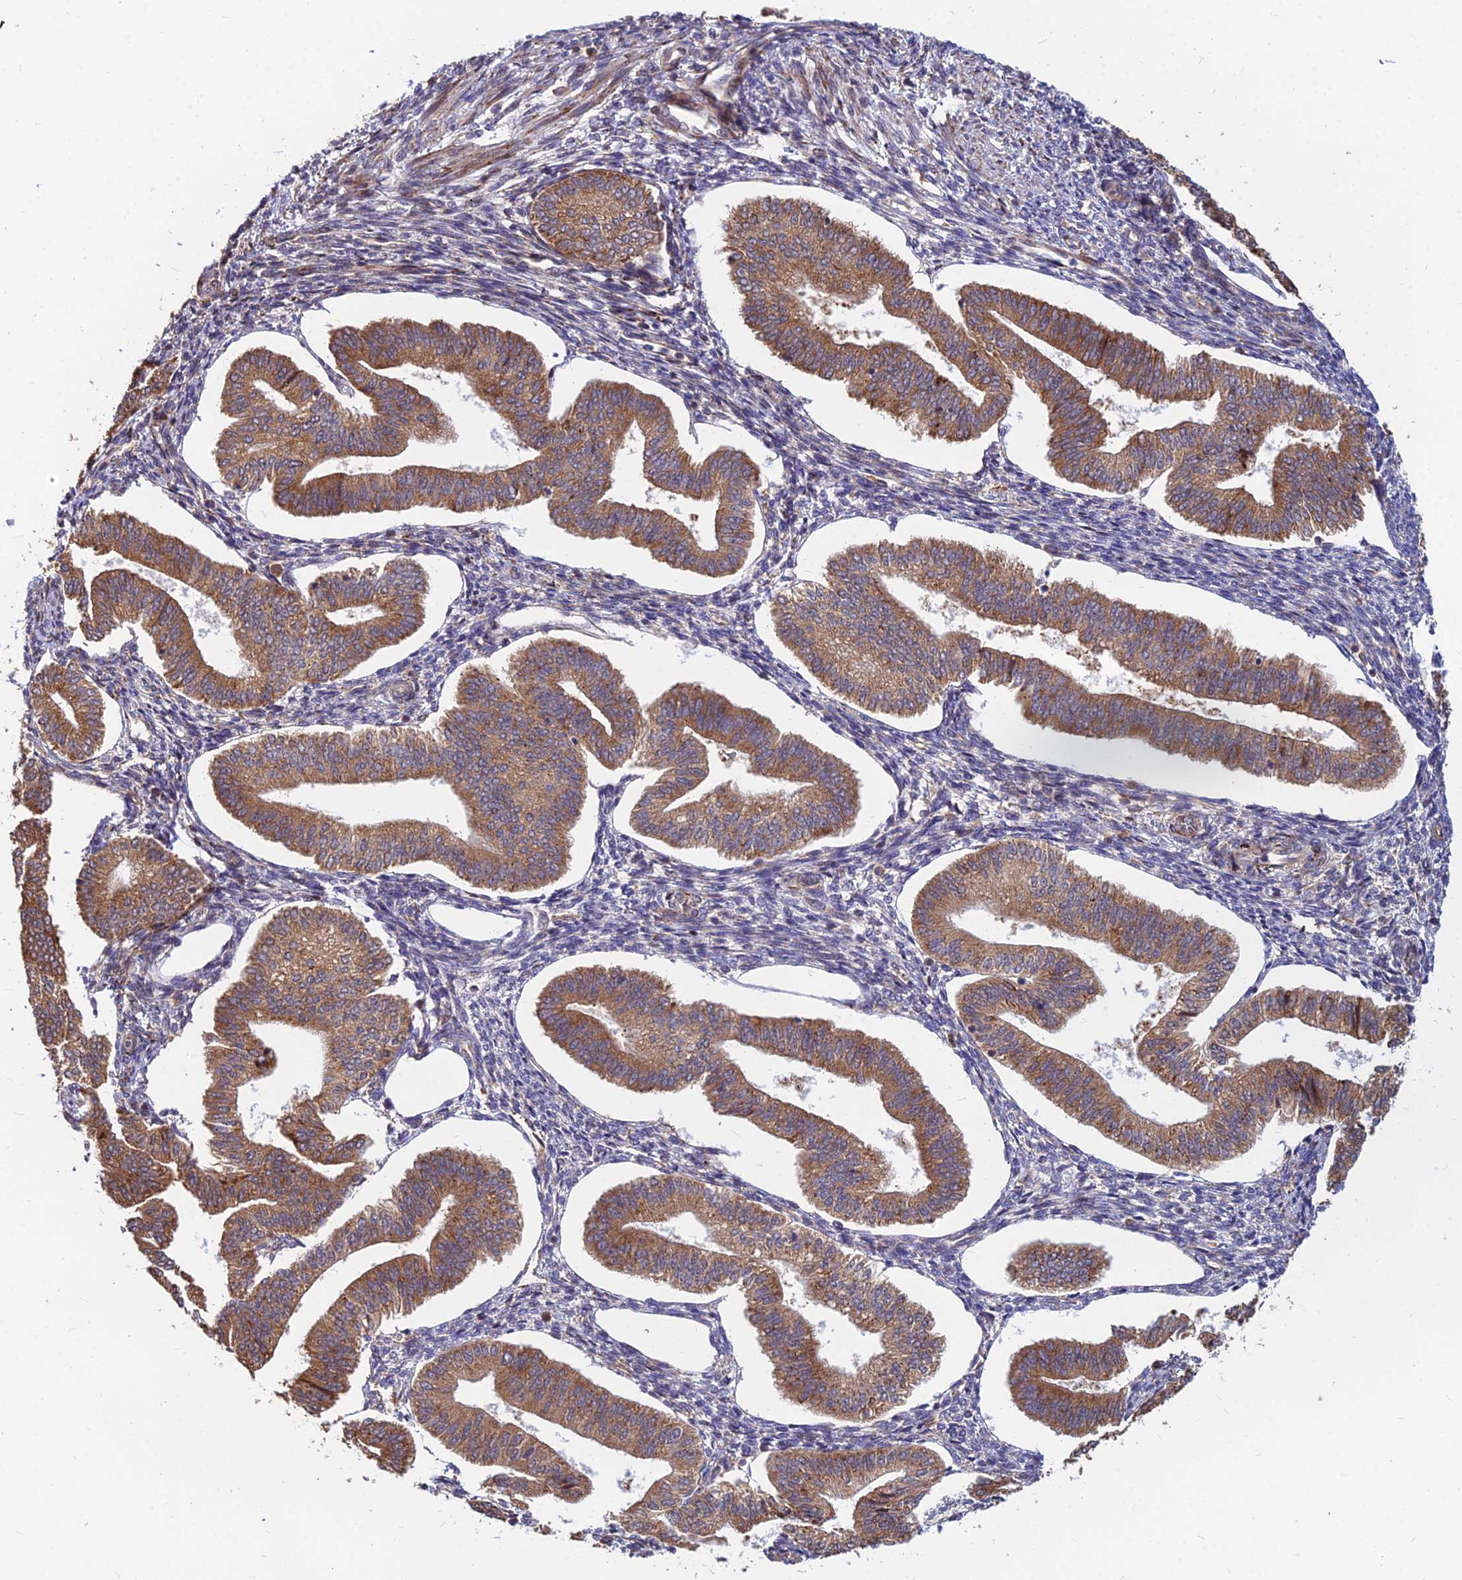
{"staining": {"intensity": "moderate", "quantity": "<25%", "location": "cytoplasmic/membranous"}, "tissue": "endometrium", "cell_type": "Cells in endometrial stroma", "image_type": "normal", "snomed": [{"axis": "morphology", "description": "Normal tissue, NOS"}, {"axis": "topography", "description": "Endometrium"}], "caption": "Immunohistochemistry (DAB) staining of unremarkable human endometrium demonstrates moderate cytoplasmic/membranous protein expression in approximately <25% of cells in endometrial stroma. Ihc stains the protein of interest in brown and the nuclei are stained blue.", "gene": "CCT6A", "patient": {"sex": "female", "age": 34}}